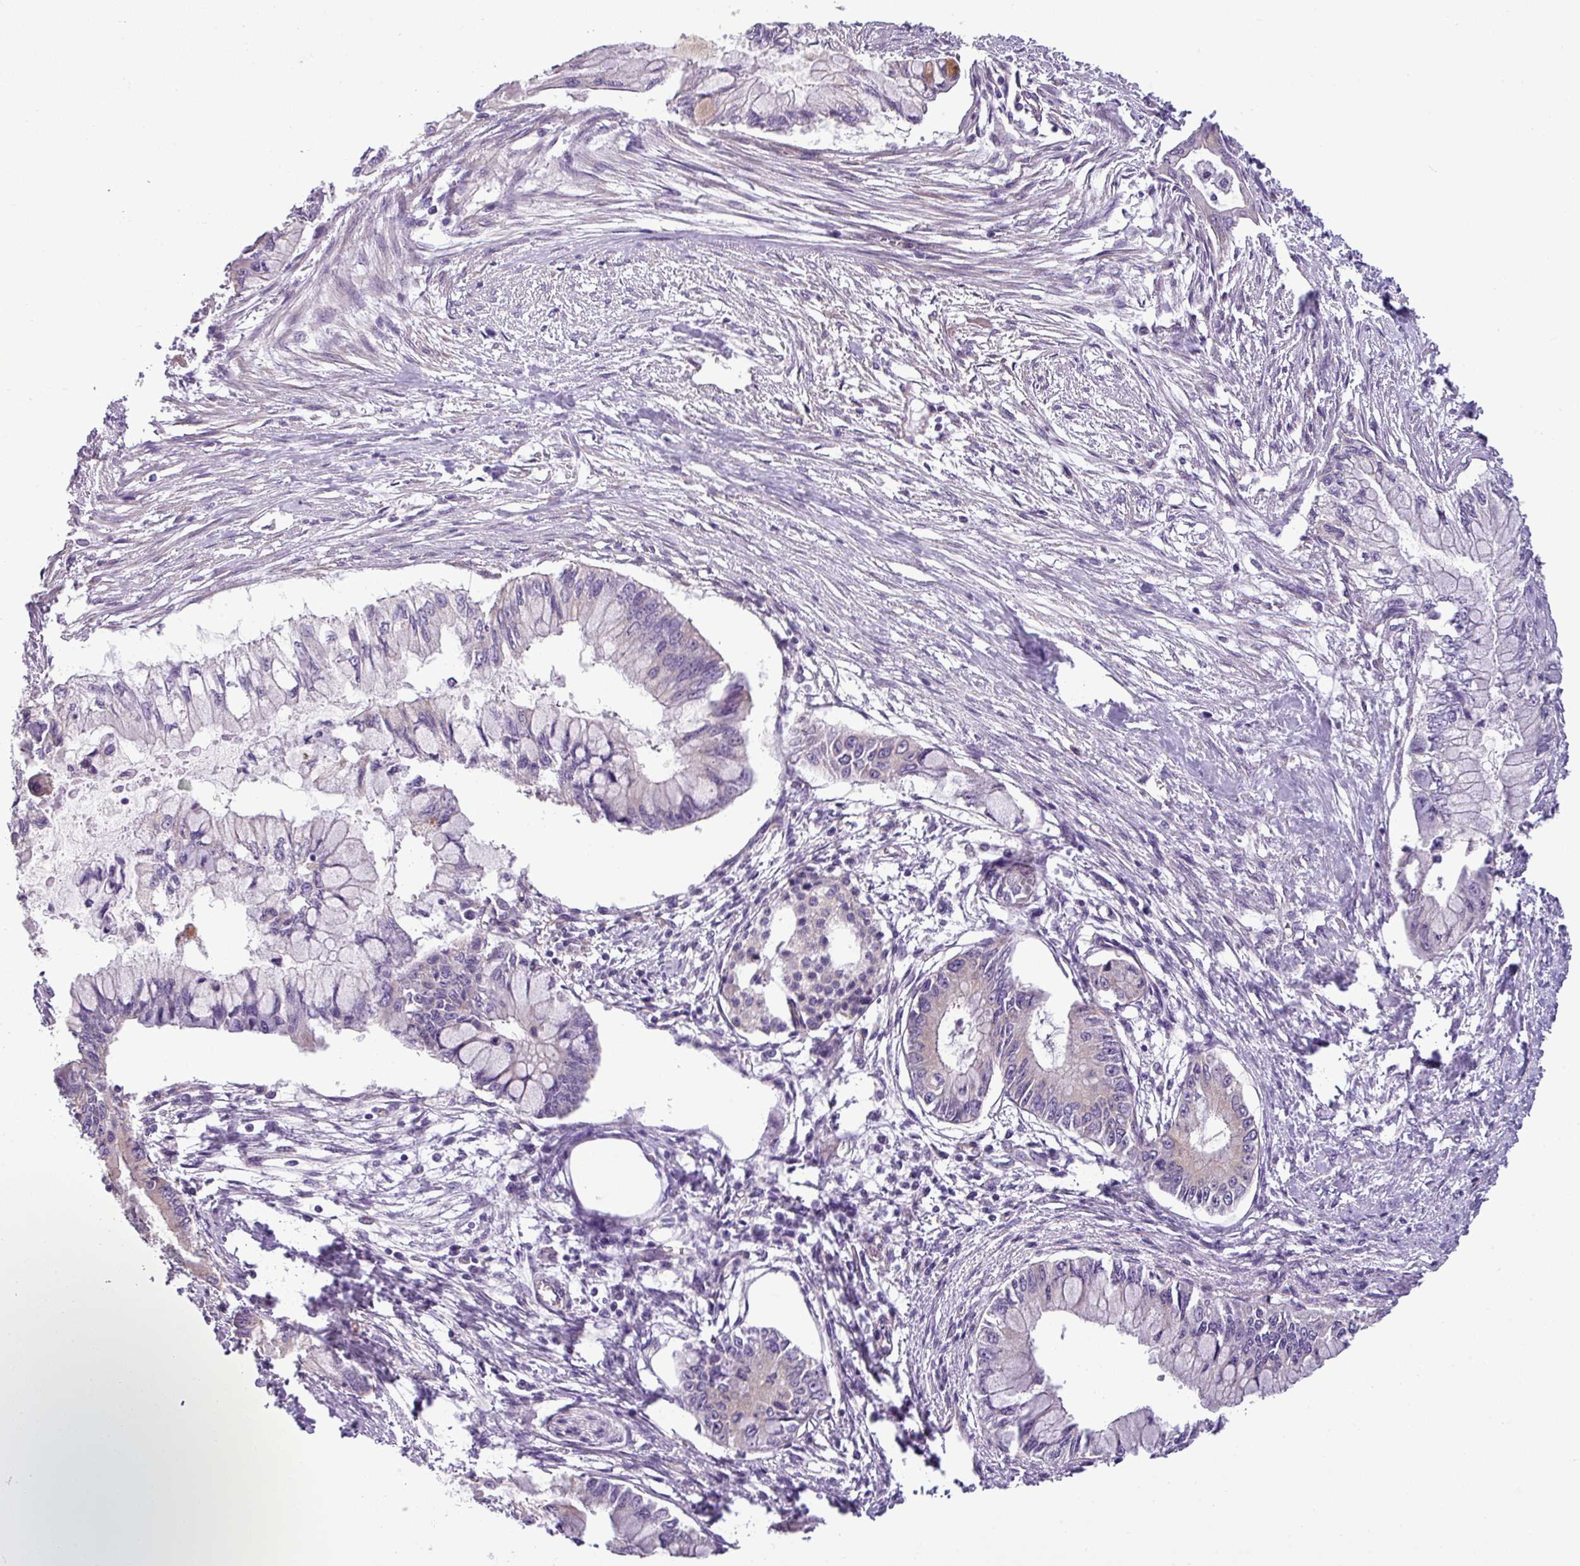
{"staining": {"intensity": "weak", "quantity": "<25%", "location": "cytoplasmic/membranous"}, "tissue": "pancreatic cancer", "cell_type": "Tumor cells", "image_type": "cancer", "snomed": [{"axis": "morphology", "description": "Adenocarcinoma, NOS"}, {"axis": "topography", "description": "Pancreas"}], "caption": "Immunohistochemical staining of human pancreatic cancer (adenocarcinoma) exhibits no significant expression in tumor cells.", "gene": "TOR1AIP2", "patient": {"sex": "male", "age": 48}}